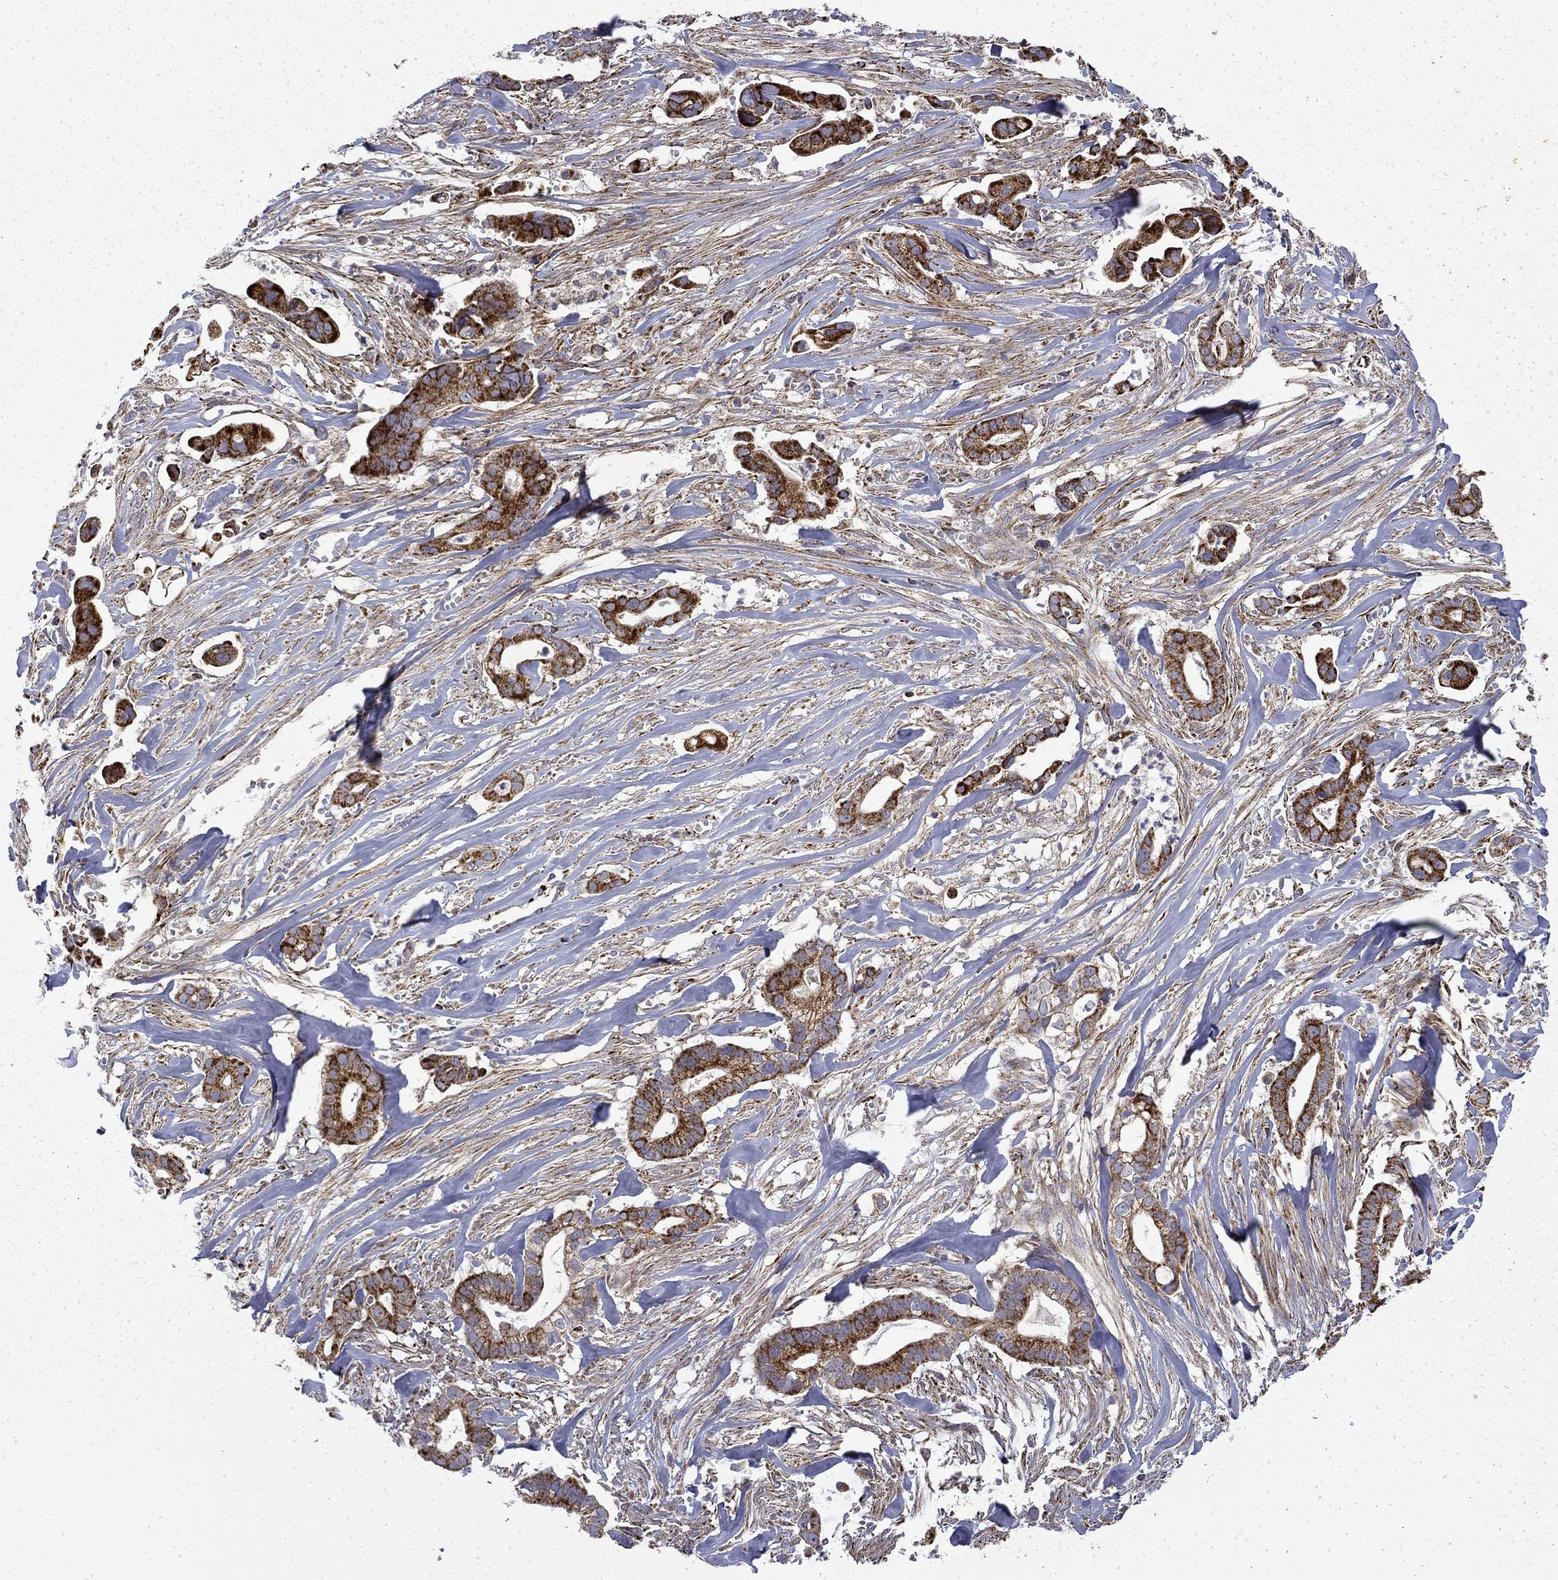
{"staining": {"intensity": "strong", "quantity": ">75%", "location": "cytoplasmic/membranous"}, "tissue": "pancreatic cancer", "cell_type": "Tumor cells", "image_type": "cancer", "snomed": [{"axis": "morphology", "description": "Adenocarcinoma, NOS"}, {"axis": "topography", "description": "Pancreas"}], "caption": "Adenocarcinoma (pancreatic) tissue reveals strong cytoplasmic/membranous staining in approximately >75% of tumor cells, visualized by immunohistochemistry.", "gene": "PCBP3", "patient": {"sex": "male", "age": 61}}